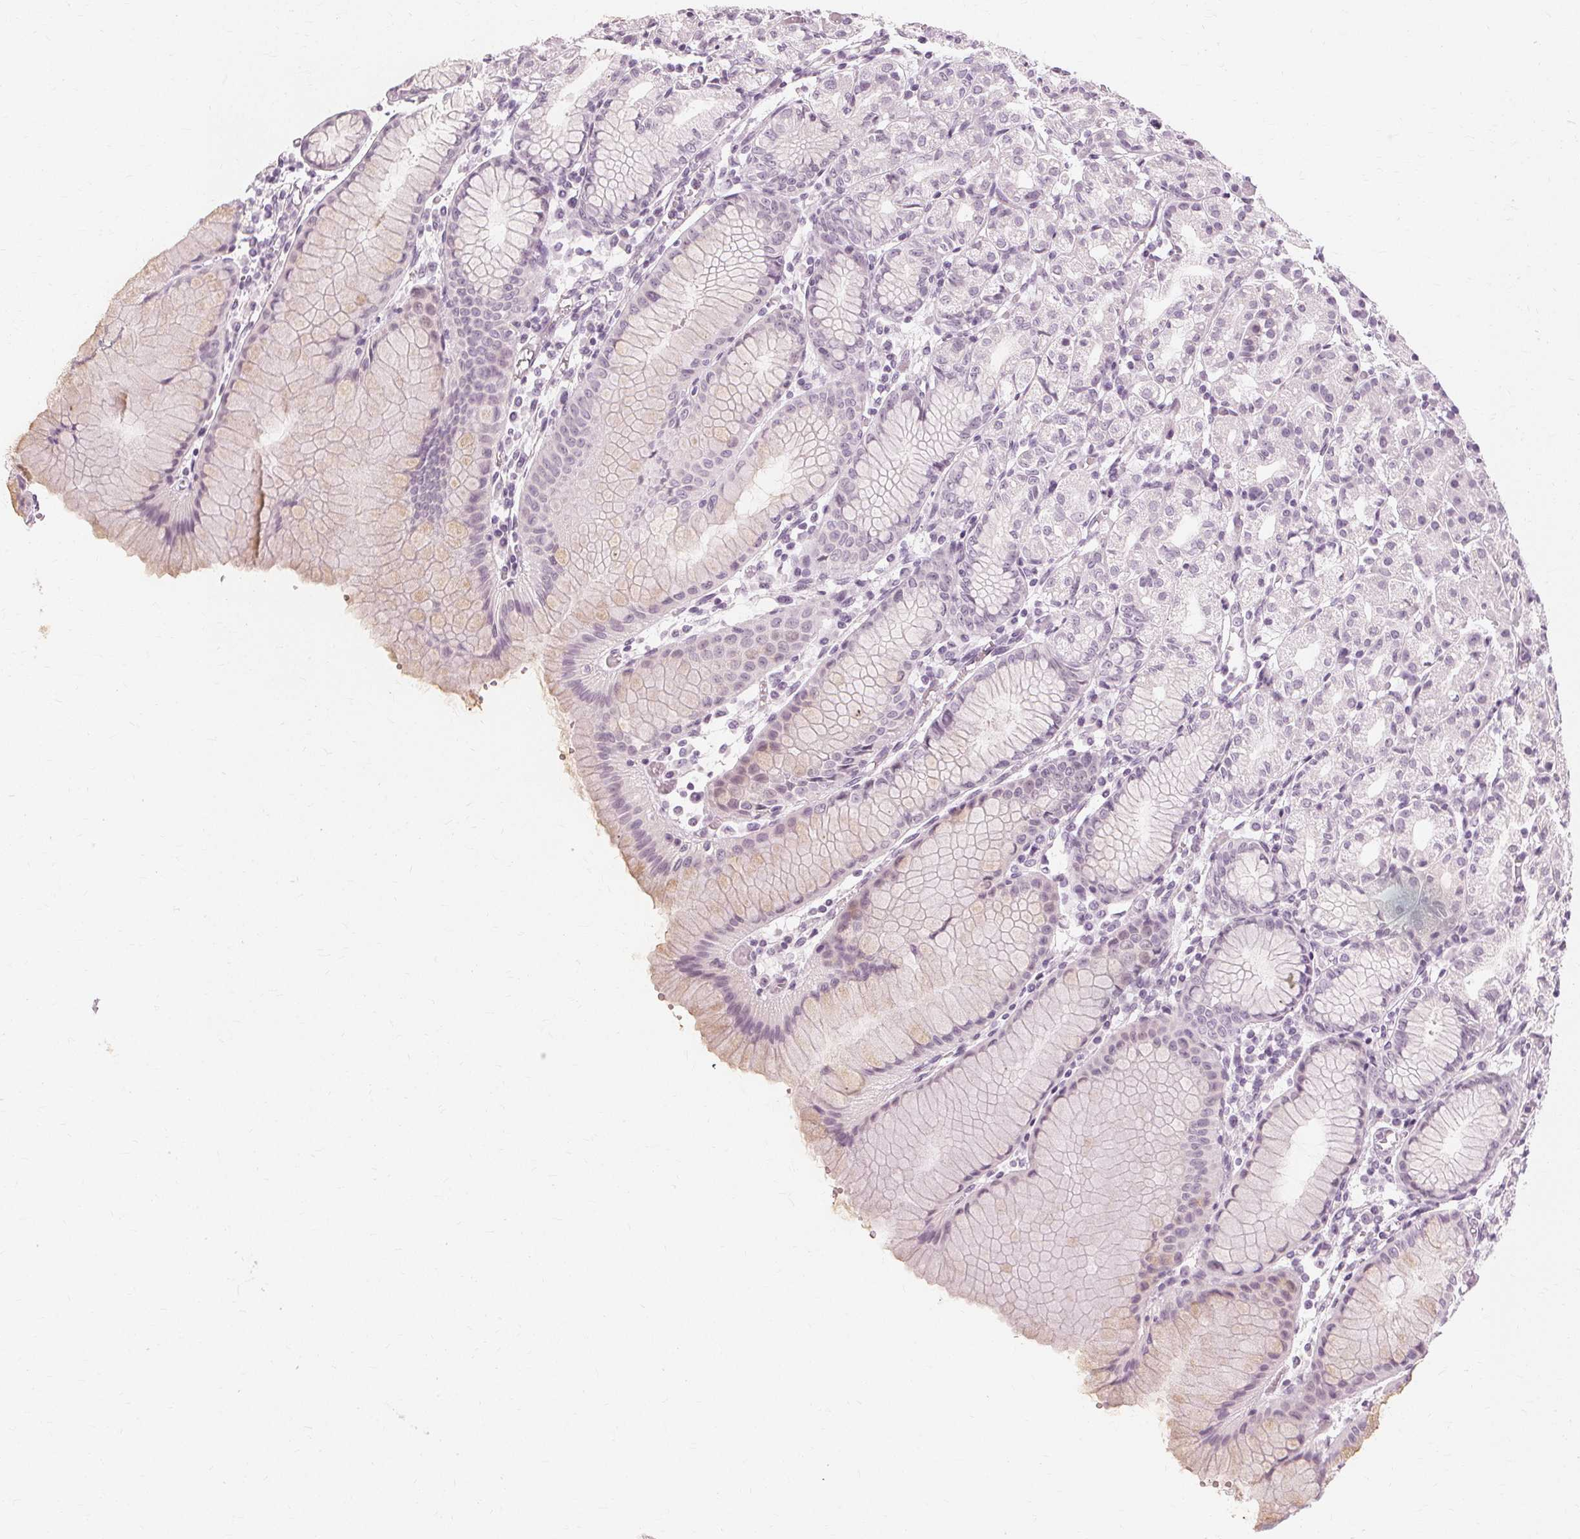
{"staining": {"intensity": "negative", "quantity": "none", "location": "none"}, "tissue": "stomach", "cell_type": "Glandular cells", "image_type": "normal", "snomed": [{"axis": "morphology", "description": "Normal tissue, NOS"}, {"axis": "topography", "description": "Stomach"}], "caption": "A high-resolution image shows immunohistochemistry (IHC) staining of unremarkable stomach, which demonstrates no significant staining in glandular cells.", "gene": "NXPE1", "patient": {"sex": "female", "age": 57}}